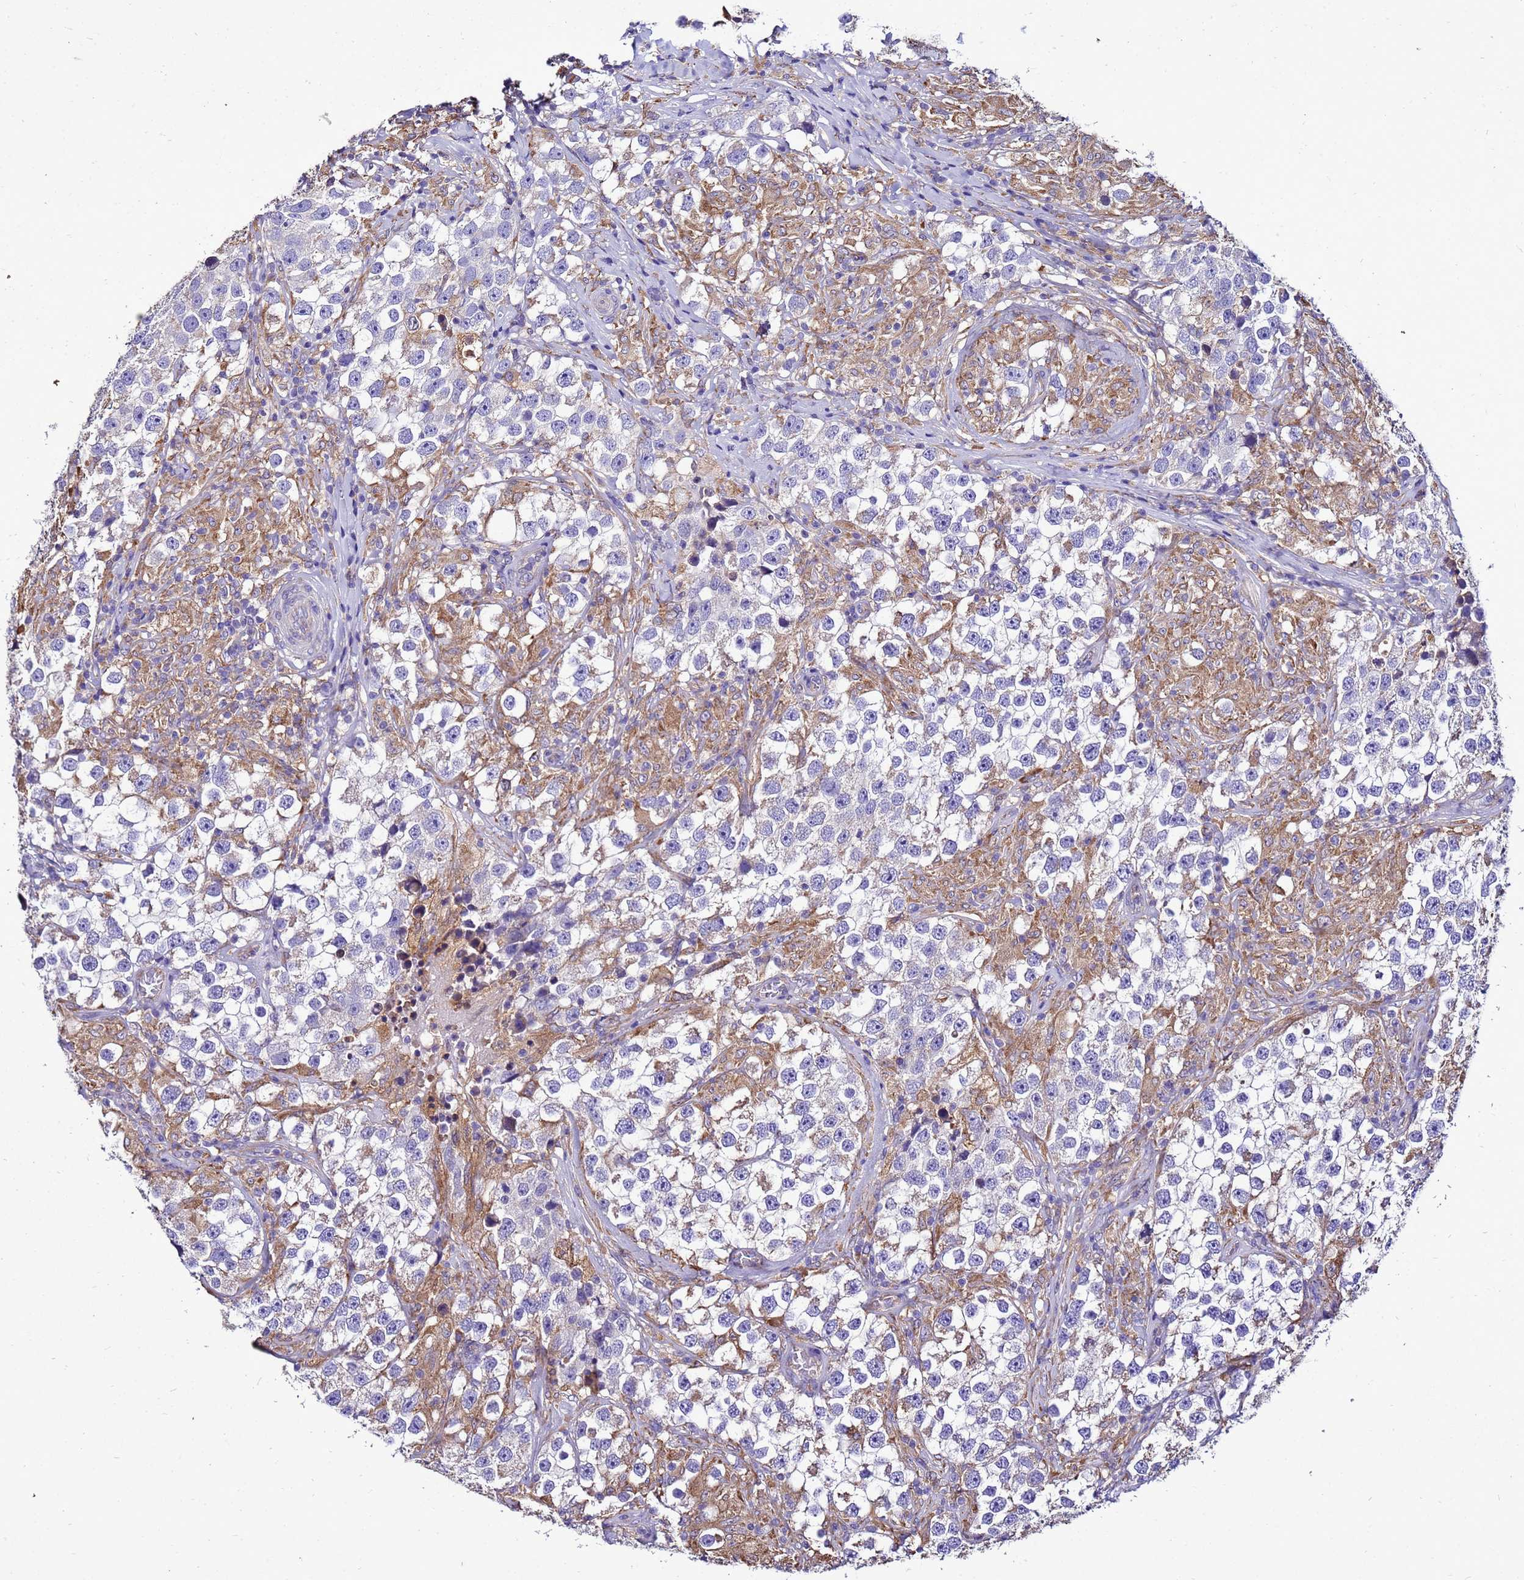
{"staining": {"intensity": "weak", "quantity": "<25%", "location": "cytoplasmic/membranous"}, "tissue": "testis cancer", "cell_type": "Tumor cells", "image_type": "cancer", "snomed": [{"axis": "morphology", "description": "Seminoma, NOS"}, {"axis": "topography", "description": "Testis"}], "caption": "Tumor cells show no significant expression in testis seminoma.", "gene": "ANTKMT", "patient": {"sex": "male", "age": 46}}